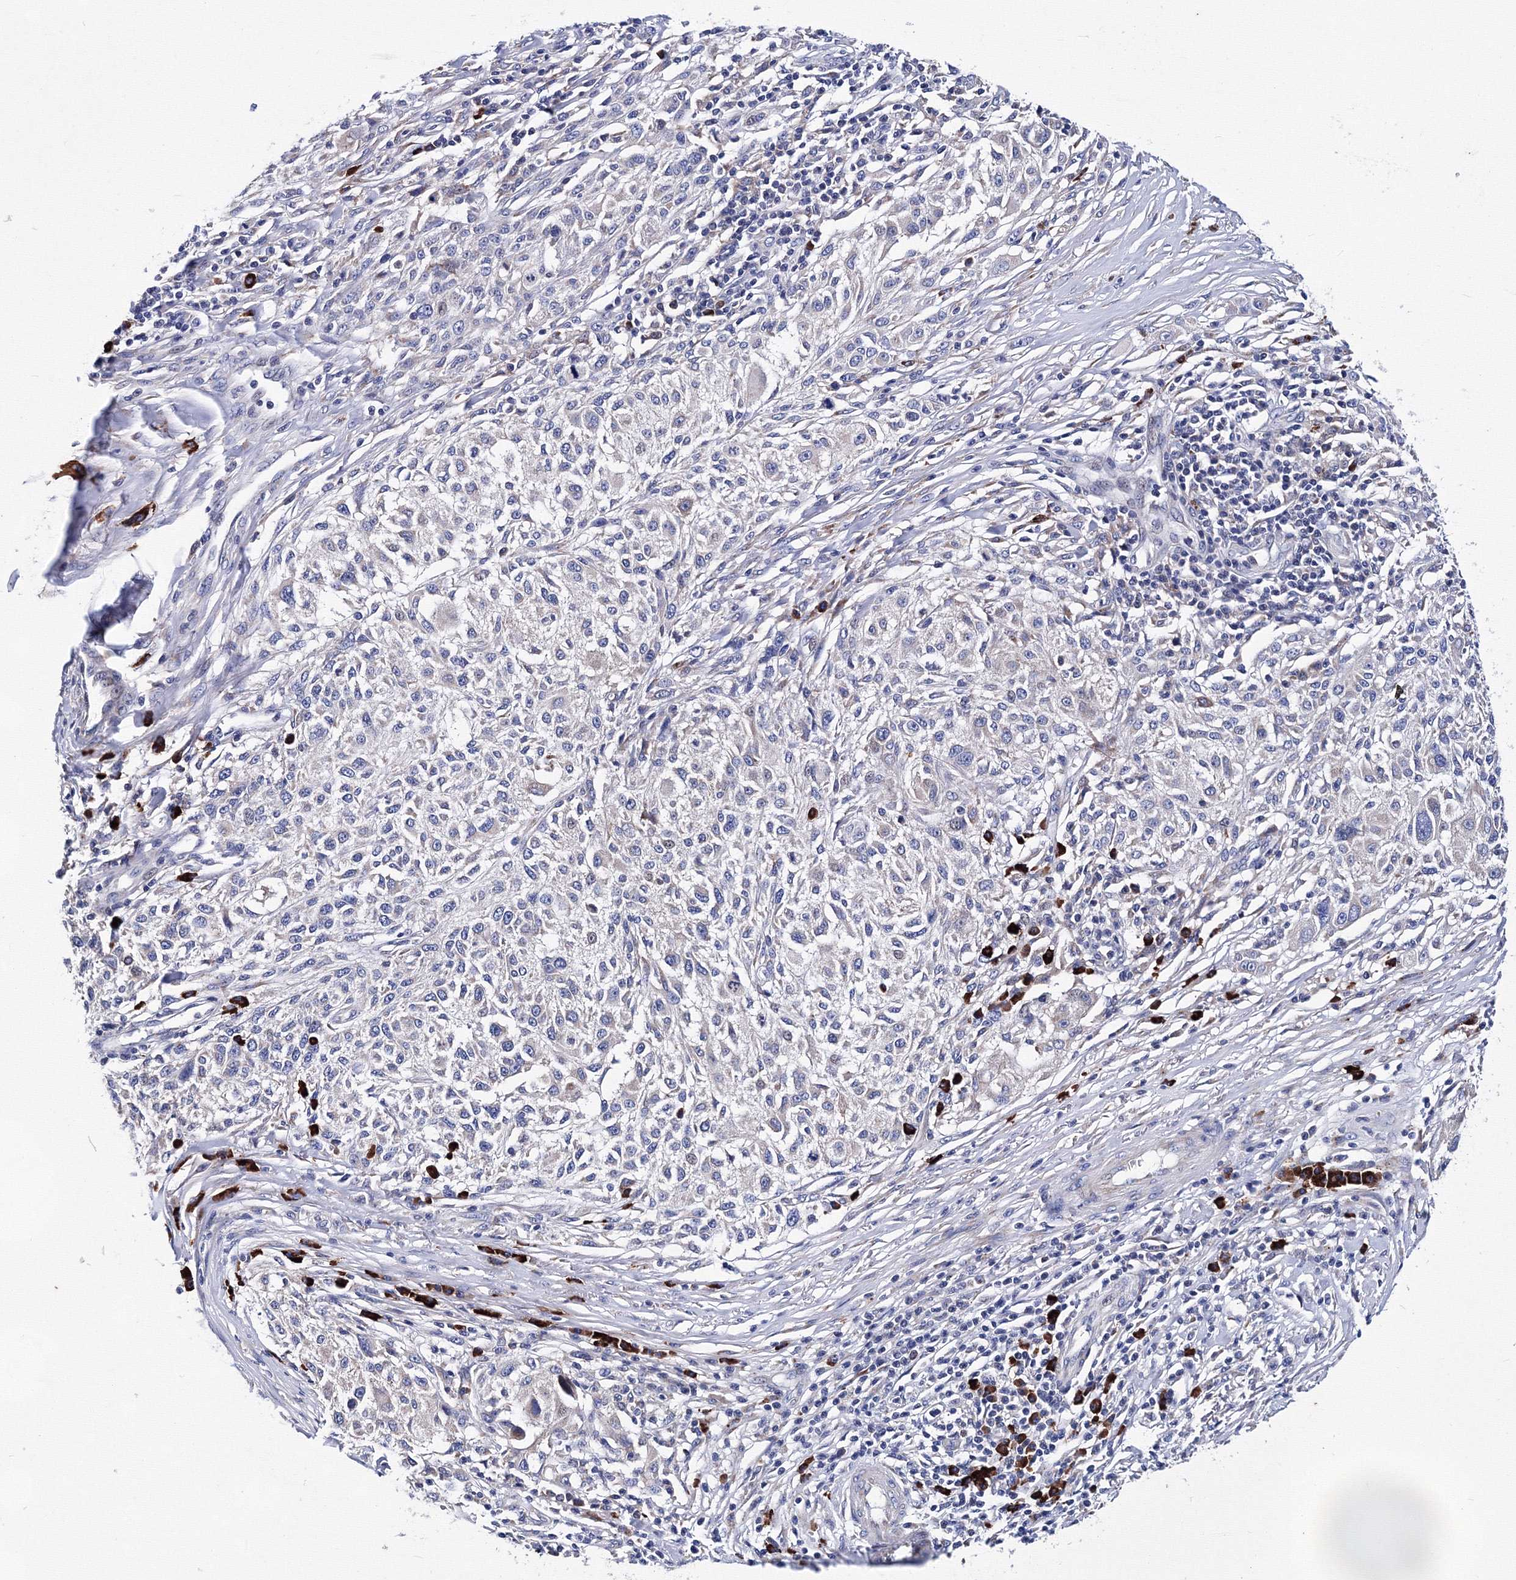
{"staining": {"intensity": "negative", "quantity": "none", "location": "none"}, "tissue": "melanoma", "cell_type": "Tumor cells", "image_type": "cancer", "snomed": [{"axis": "morphology", "description": "Necrosis, NOS"}, {"axis": "morphology", "description": "Malignant melanoma, NOS"}, {"axis": "topography", "description": "Skin"}], "caption": "Immunohistochemistry (IHC) micrograph of neoplastic tissue: human malignant melanoma stained with DAB (3,3'-diaminobenzidine) reveals no significant protein expression in tumor cells. Brightfield microscopy of immunohistochemistry (IHC) stained with DAB (3,3'-diaminobenzidine) (brown) and hematoxylin (blue), captured at high magnification.", "gene": "TRPM2", "patient": {"sex": "female", "age": 87}}